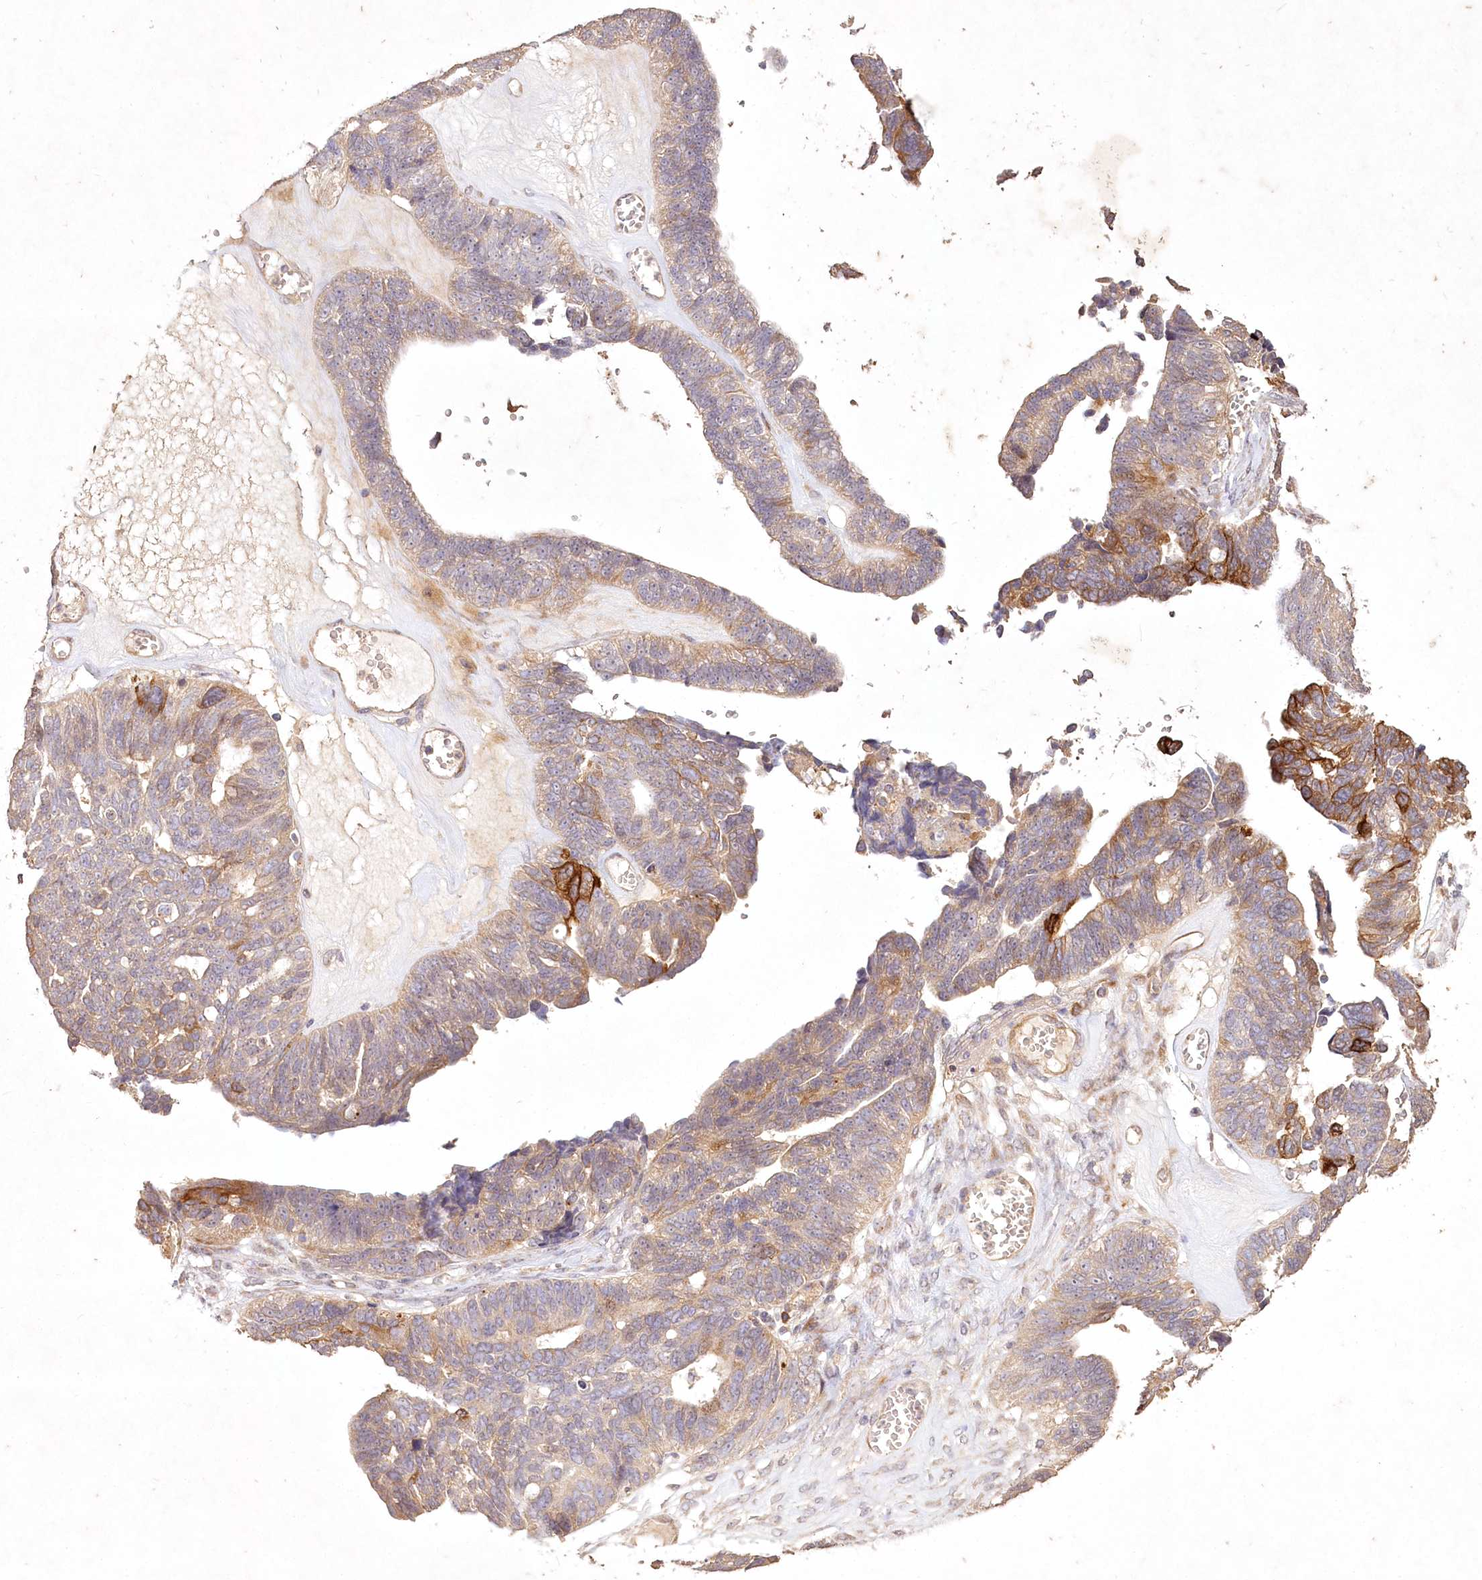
{"staining": {"intensity": "strong", "quantity": "<25%", "location": "cytoplasmic/membranous"}, "tissue": "ovarian cancer", "cell_type": "Tumor cells", "image_type": "cancer", "snomed": [{"axis": "morphology", "description": "Cystadenocarcinoma, serous, NOS"}, {"axis": "topography", "description": "Ovary"}], "caption": "Ovarian serous cystadenocarcinoma tissue demonstrates strong cytoplasmic/membranous expression in about <25% of tumor cells, visualized by immunohistochemistry. Nuclei are stained in blue.", "gene": "IRAK1BP1", "patient": {"sex": "female", "age": 79}}